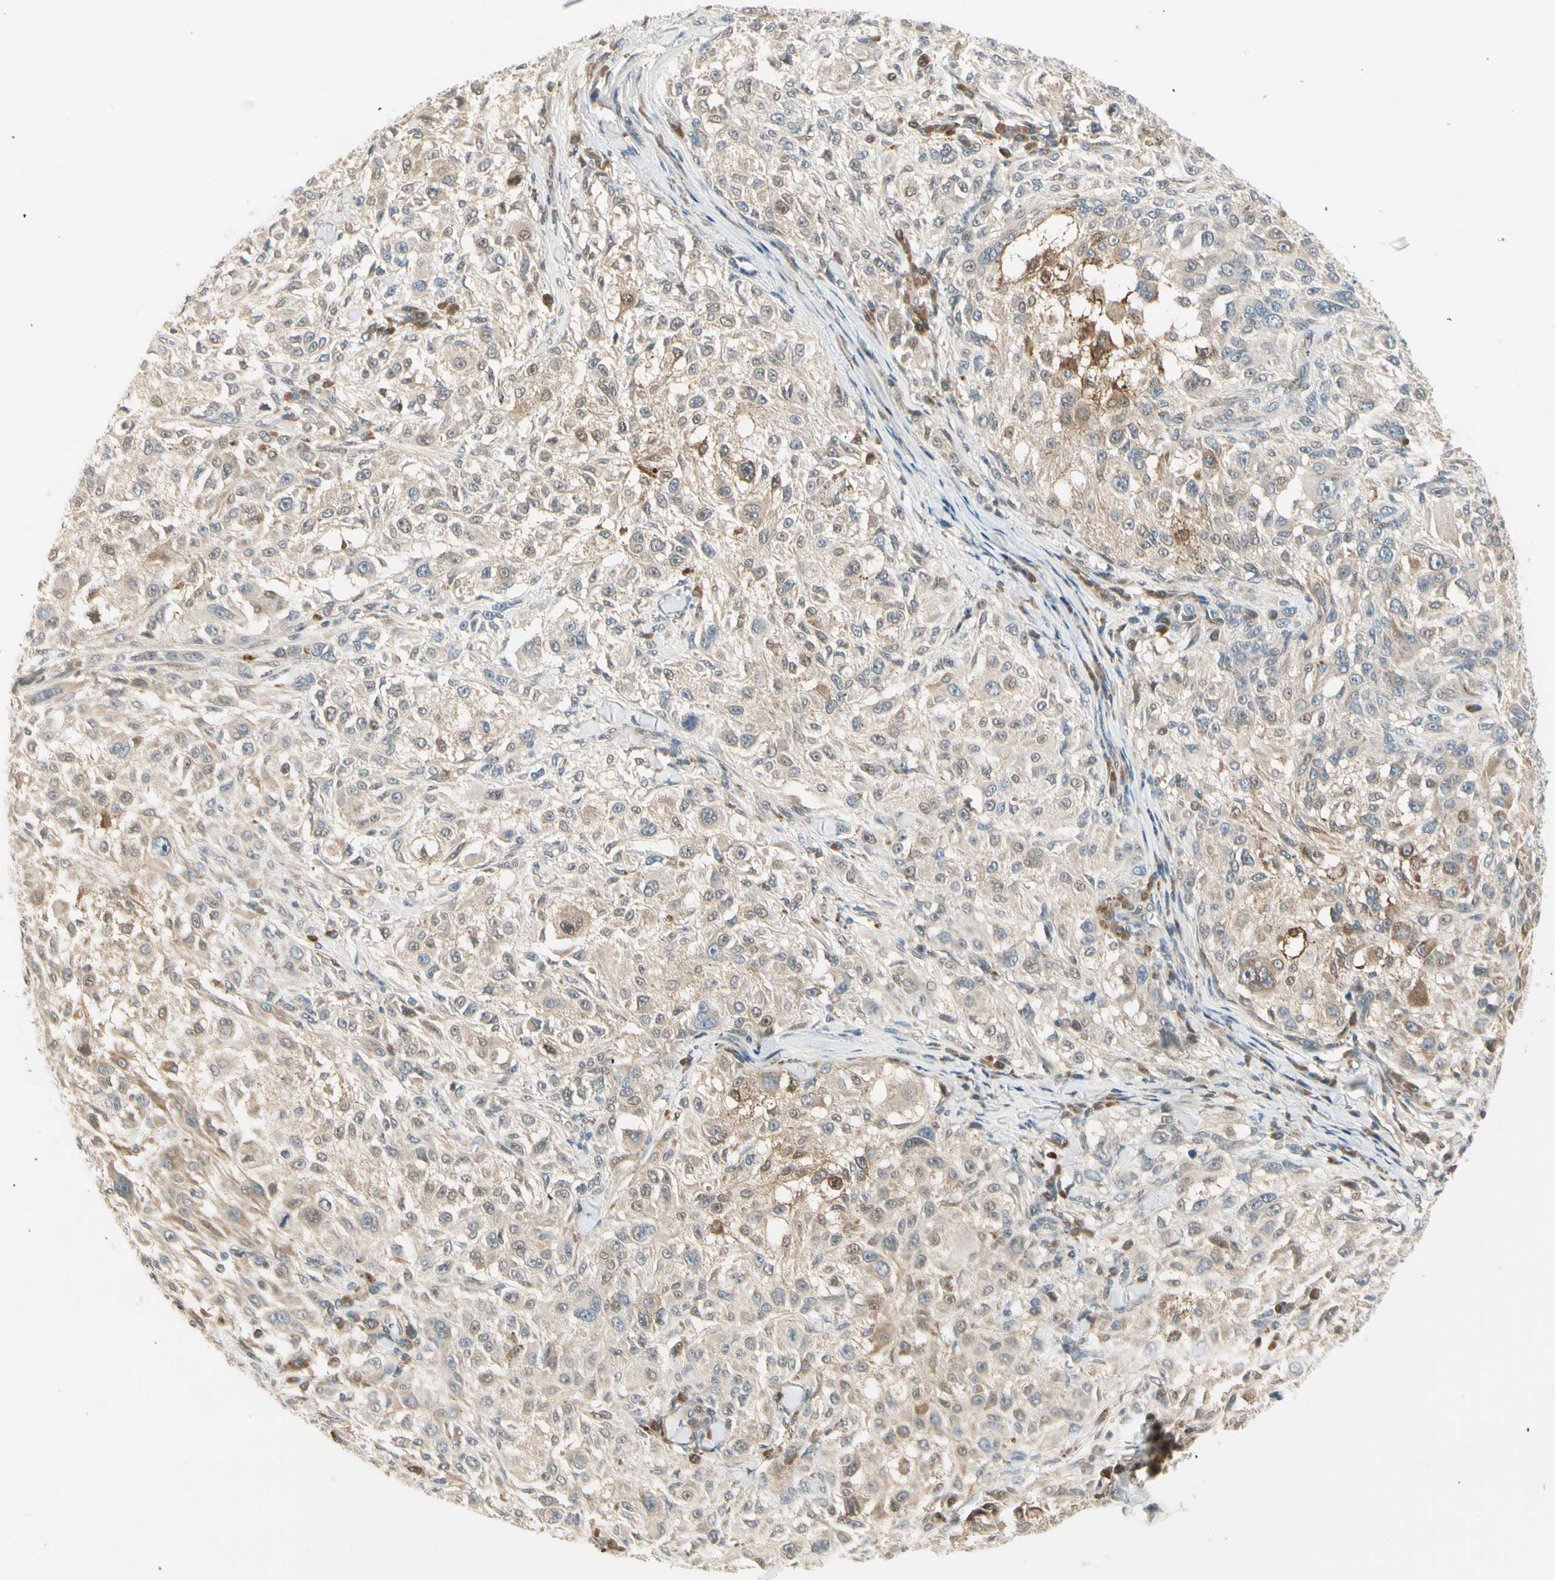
{"staining": {"intensity": "moderate", "quantity": "<25%", "location": "cytoplasmic/membranous"}, "tissue": "melanoma", "cell_type": "Tumor cells", "image_type": "cancer", "snomed": [{"axis": "morphology", "description": "Necrosis, NOS"}, {"axis": "morphology", "description": "Malignant melanoma, NOS"}, {"axis": "topography", "description": "Skin"}], "caption": "Melanoma stained for a protein (brown) displays moderate cytoplasmic/membranous positive staining in about <25% of tumor cells.", "gene": "EPHB3", "patient": {"sex": "female", "age": 87}}